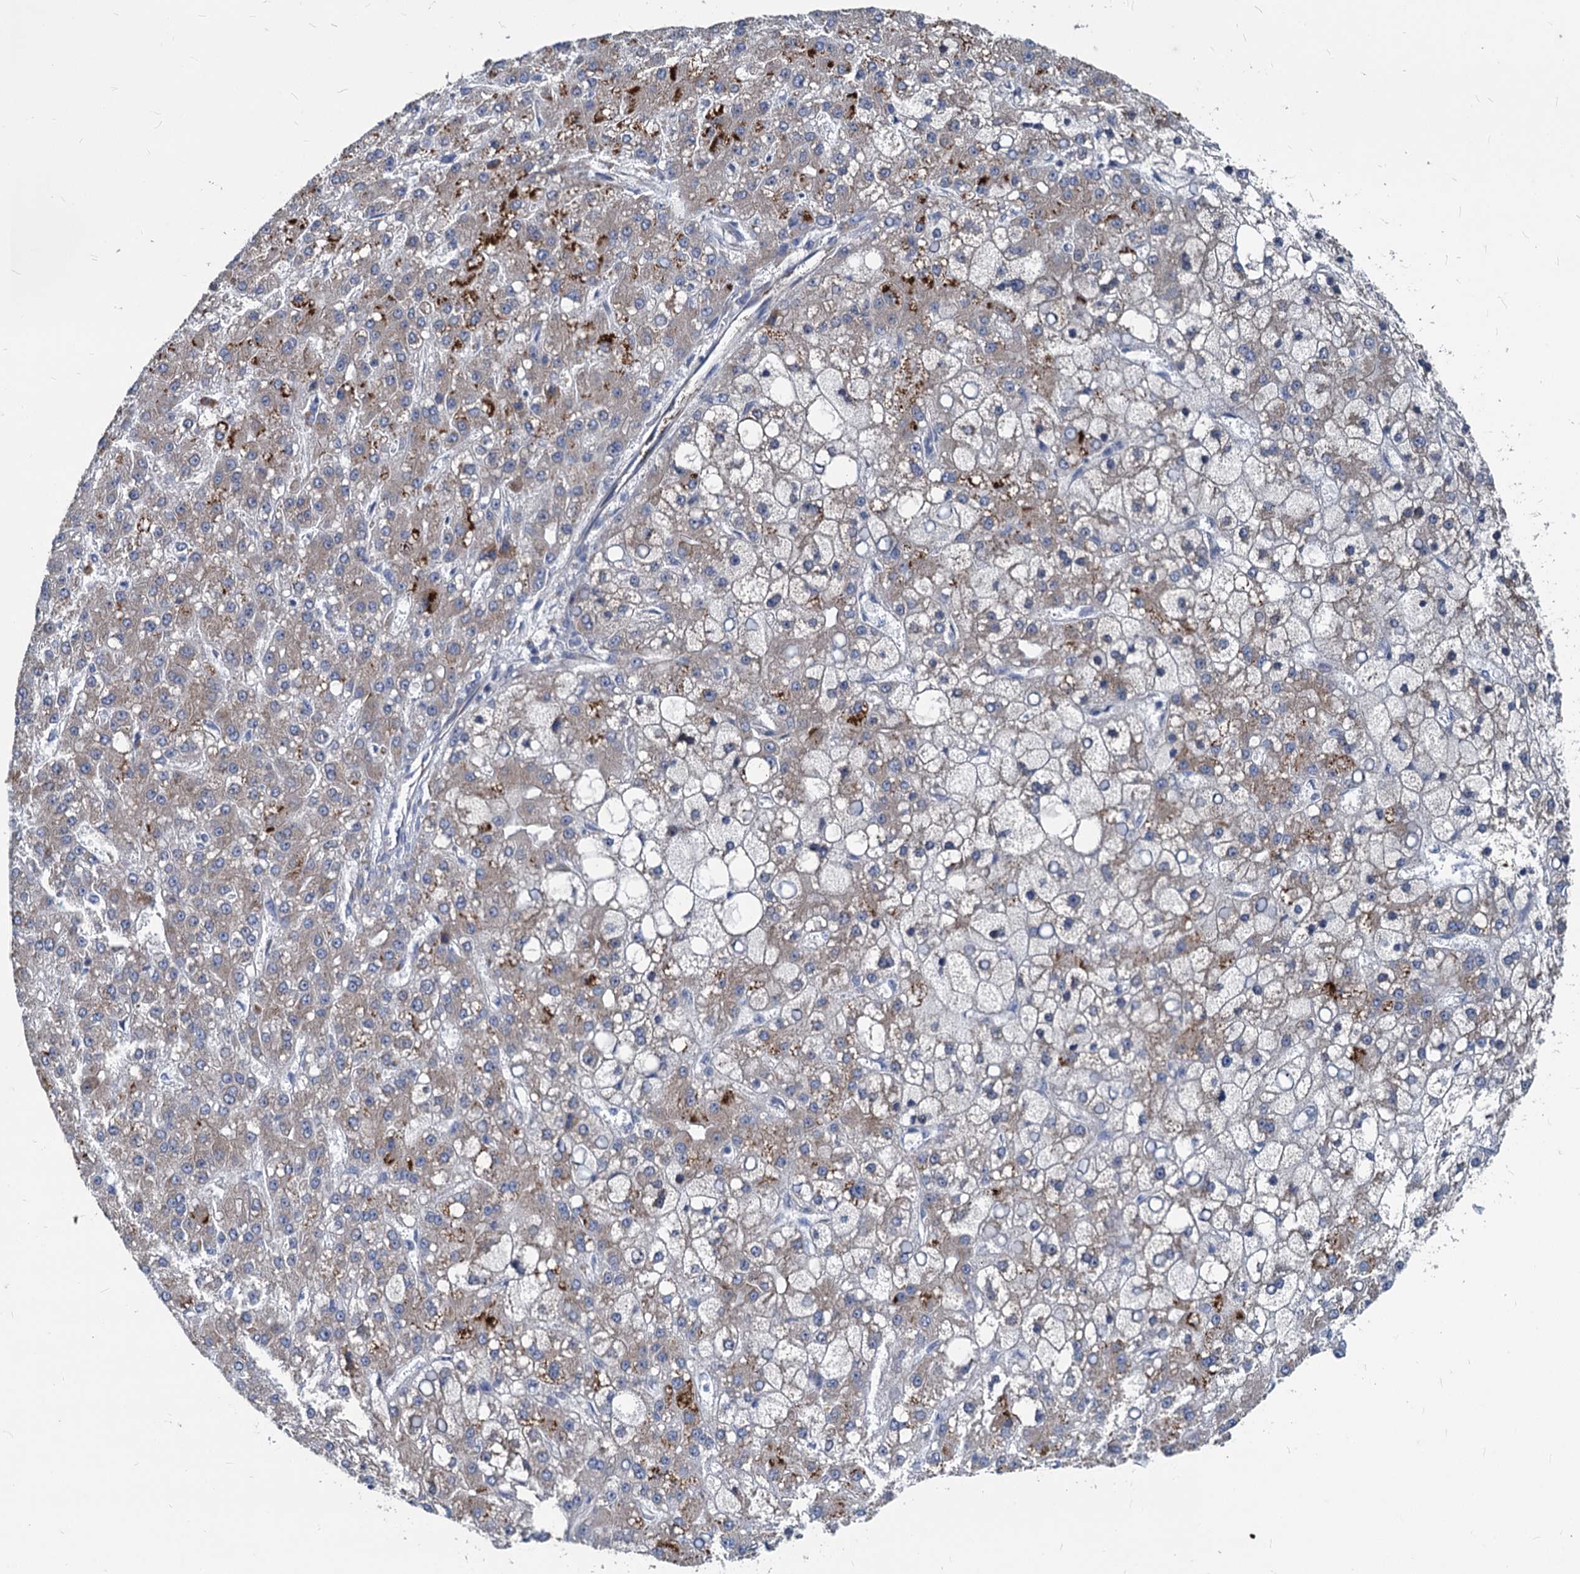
{"staining": {"intensity": "weak", "quantity": ">75%", "location": "cytoplasmic/membranous"}, "tissue": "liver cancer", "cell_type": "Tumor cells", "image_type": "cancer", "snomed": [{"axis": "morphology", "description": "Carcinoma, Hepatocellular, NOS"}, {"axis": "topography", "description": "Liver"}], "caption": "Liver cancer stained with a brown dye reveals weak cytoplasmic/membranous positive staining in about >75% of tumor cells.", "gene": "EIF2B2", "patient": {"sex": "male", "age": 67}}